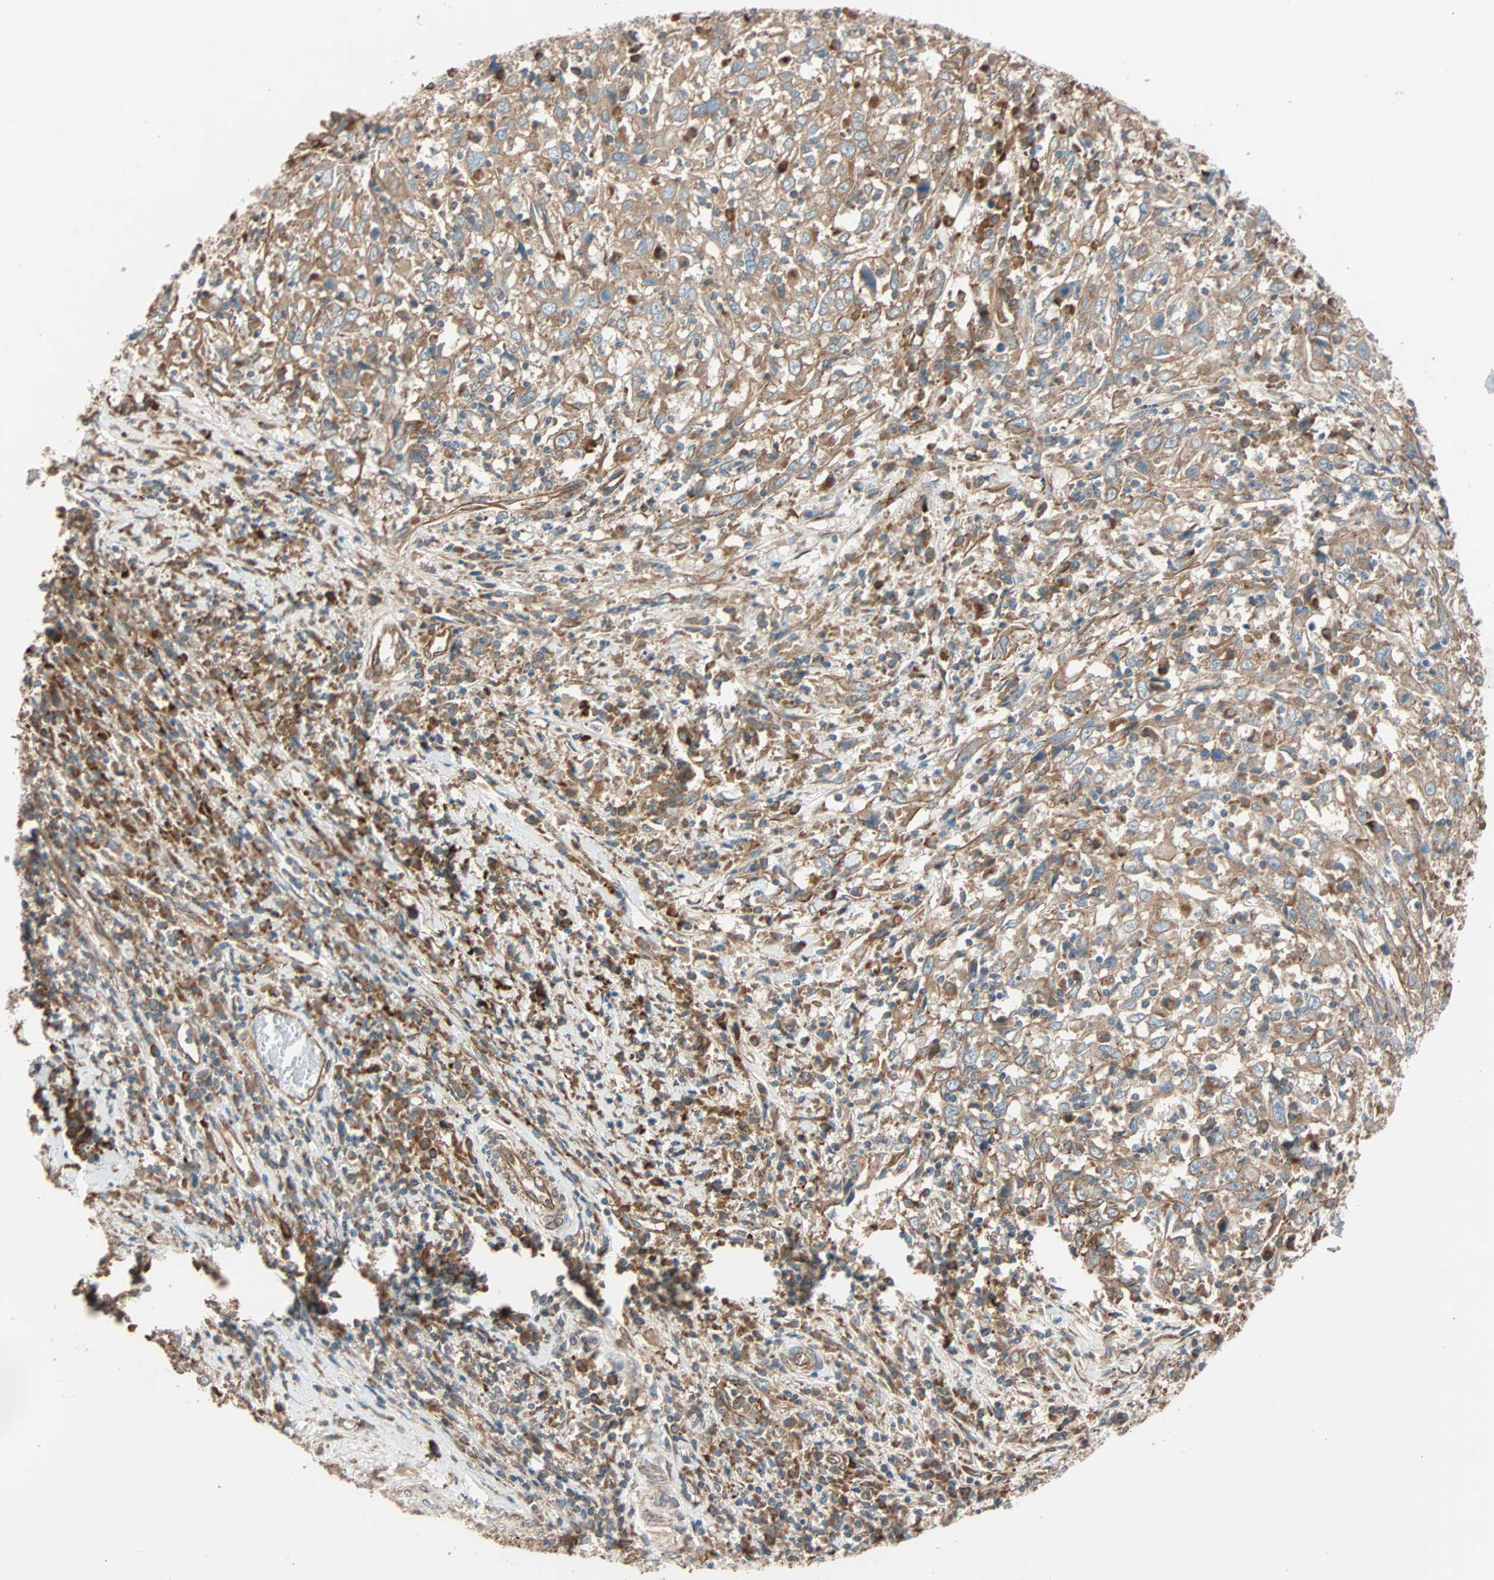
{"staining": {"intensity": "moderate", "quantity": ">75%", "location": "cytoplasmic/membranous"}, "tissue": "cervical cancer", "cell_type": "Tumor cells", "image_type": "cancer", "snomed": [{"axis": "morphology", "description": "Squamous cell carcinoma, NOS"}, {"axis": "topography", "description": "Cervix"}], "caption": "High-power microscopy captured an IHC image of cervical cancer, revealing moderate cytoplasmic/membranous staining in approximately >75% of tumor cells.", "gene": "PHYH", "patient": {"sex": "female", "age": 46}}